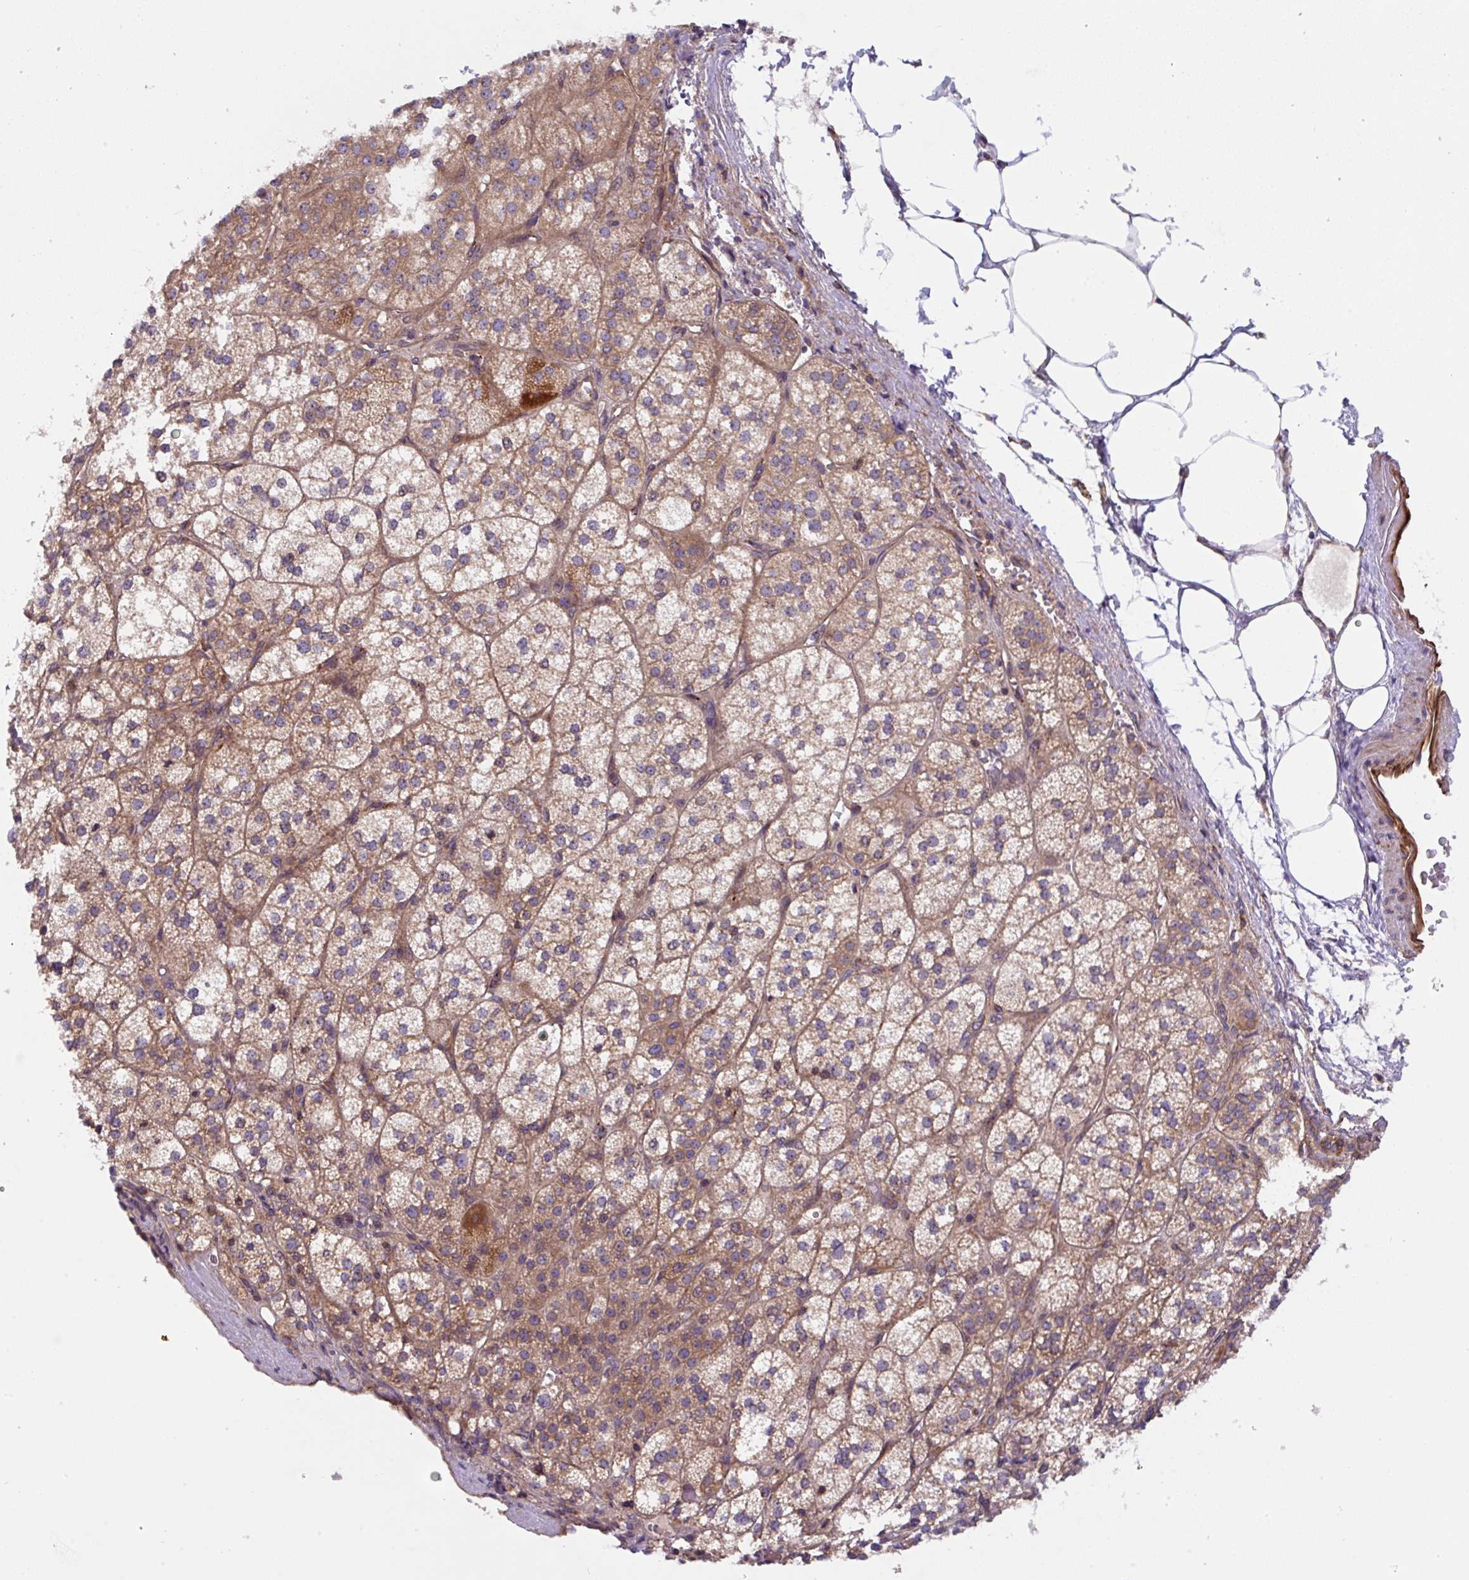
{"staining": {"intensity": "moderate", "quantity": ">75%", "location": "cytoplasmic/membranous"}, "tissue": "adrenal gland", "cell_type": "Glandular cells", "image_type": "normal", "snomed": [{"axis": "morphology", "description": "Normal tissue, NOS"}, {"axis": "topography", "description": "Adrenal gland"}], "caption": "Immunohistochemistry (DAB) staining of normal human adrenal gland demonstrates moderate cytoplasmic/membranous protein staining in approximately >75% of glandular cells. (IHC, brightfield microscopy, high magnification).", "gene": "APOBEC3D", "patient": {"sex": "female", "age": 60}}